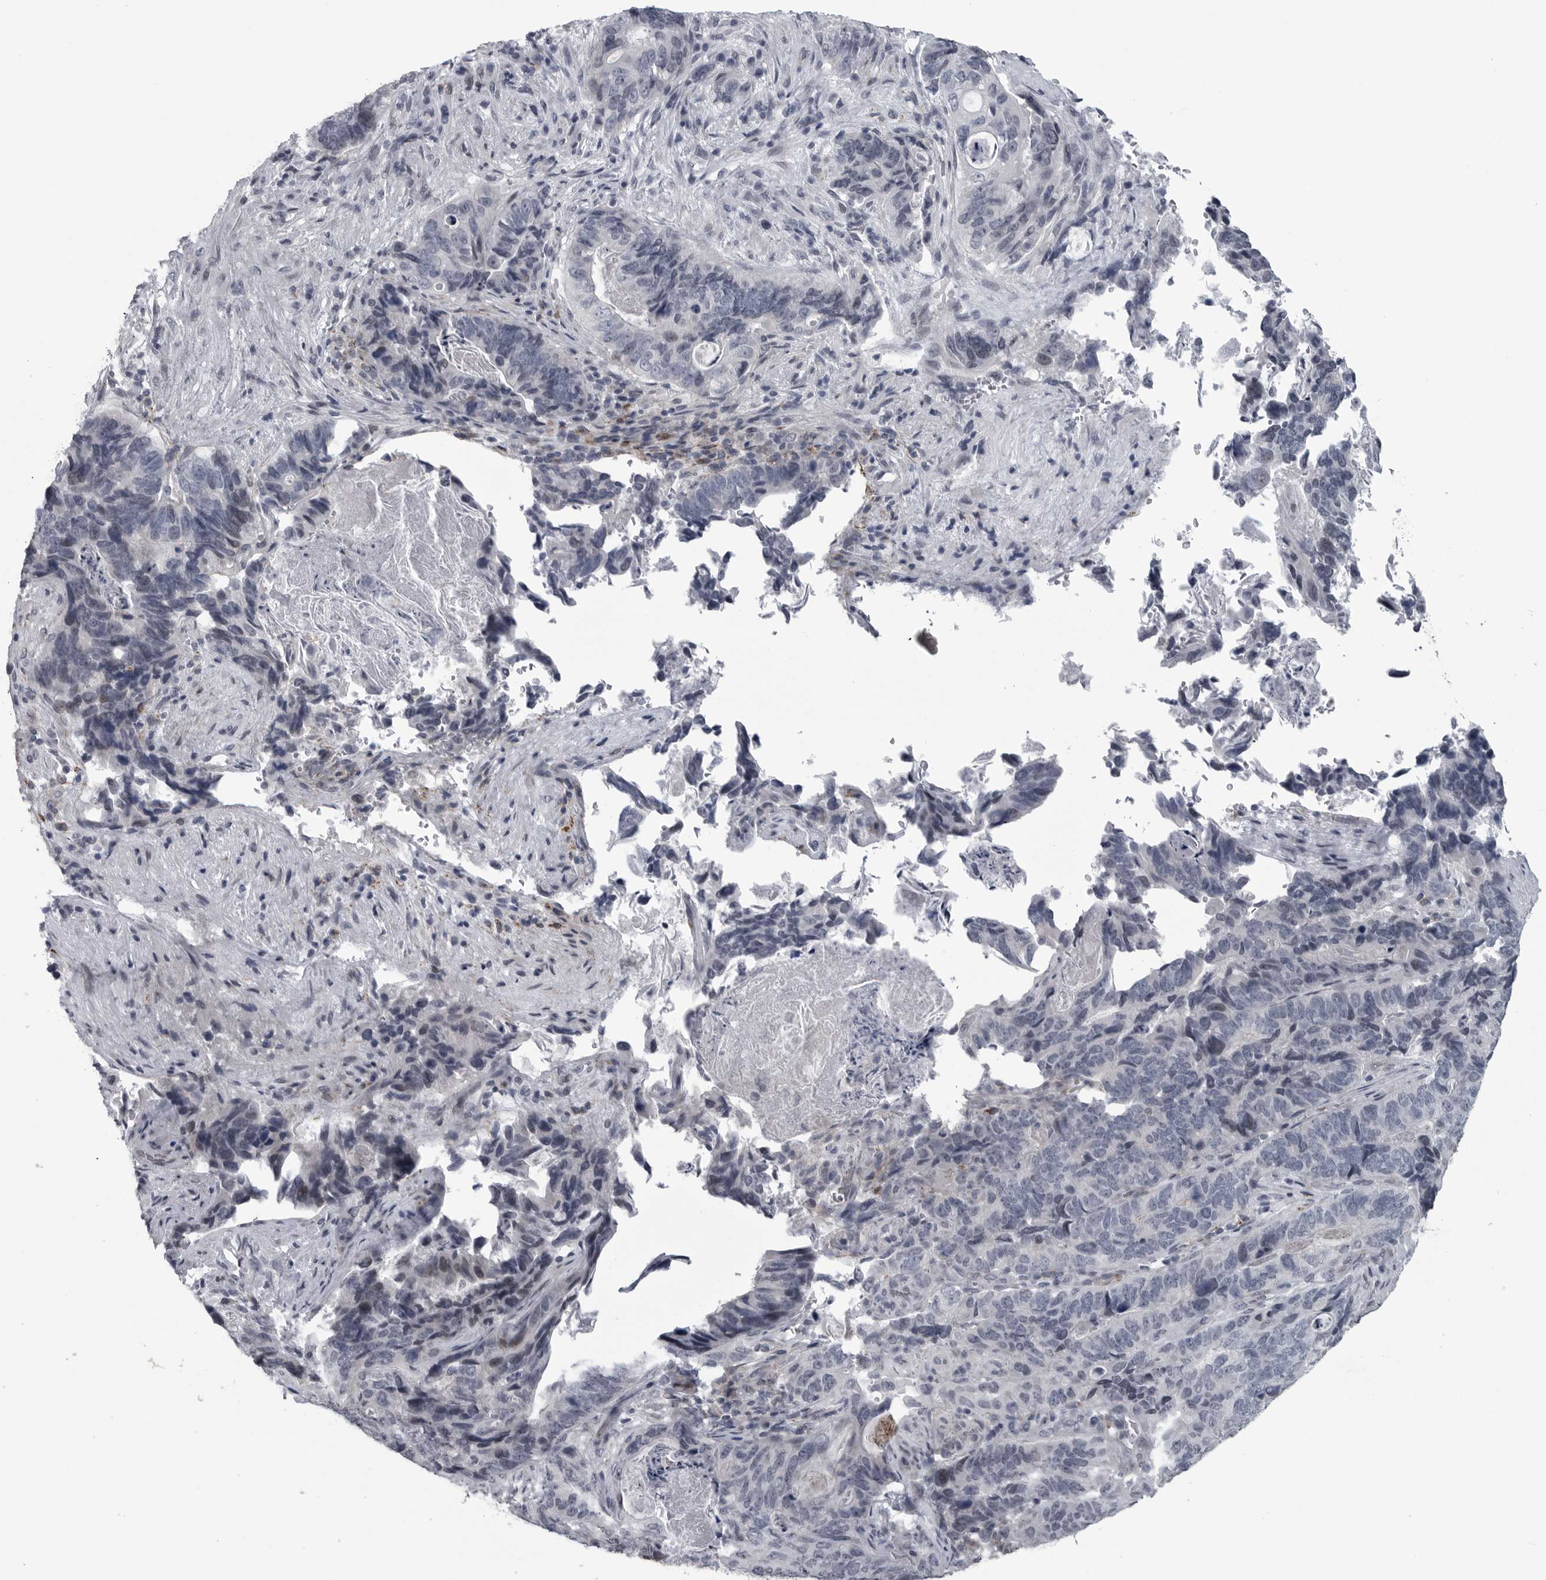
{"staining": {"intensity": "weak", "quantity": "<25%", "location": "nuclear"}, "tissue": "stomach cancer", "cell_type": "Tumor cells", "image_type": "cancer", "snomed": [{"axis": "morphology", "description": "Normal tissue, NOS"}, {"axis": "morphology", "description": "Adenocarcinoma, NOS"}, {"axis": "topography", "description": "Stomach"}], "caption": "Stomach cancer (adenocarcinoma) stained for a protein using immunohistochemistry exhibits no staining tumor cells.", "gene": "LYSMD1", "patient": {"sex": "female", "age": 89}}